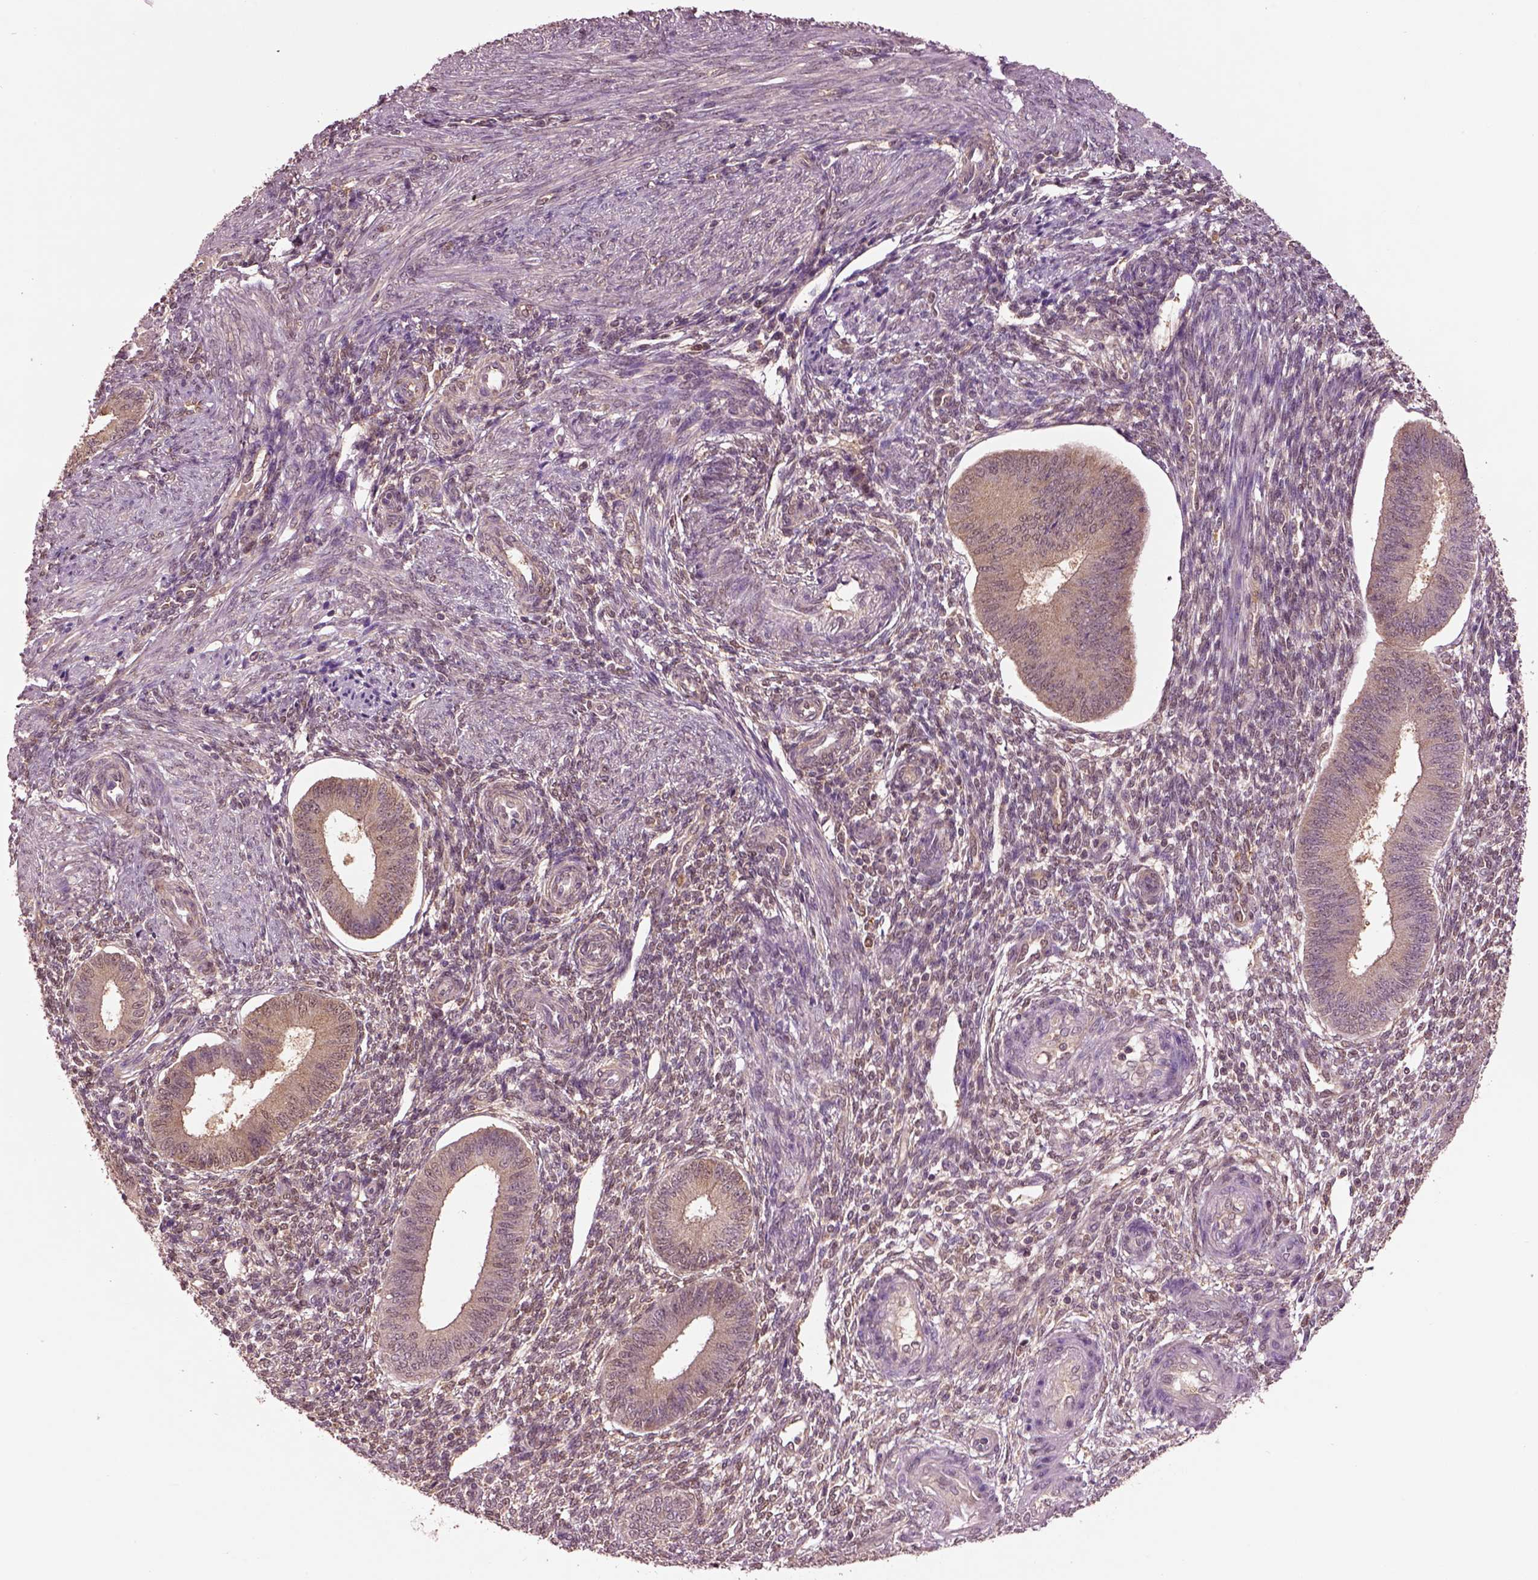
{"staining": {"intensity": "weak", "quantity": ">75%", "location": "cytoplasmic/membranous"}, "tissue": "endometrium", "cell_type": "Cells in endometrial stroma", "image_type": "normal", "snomed": [{"axis": "morphology", "description": "Normal tissue, NOS"}, {"axis": "topography", "description": "Endometrium"}], "caption": "Protein staining by immunohistochemistry (IHC) exhibits weak cytoplasmic/membranous positivity in about >75% of cells in endometrial stroma in normal endometrium. (brown staining indicates protein expression, while blue staining denotes nuclei).", "gene": "MDP1", "patient": {"sex": "female", "age": 39}}